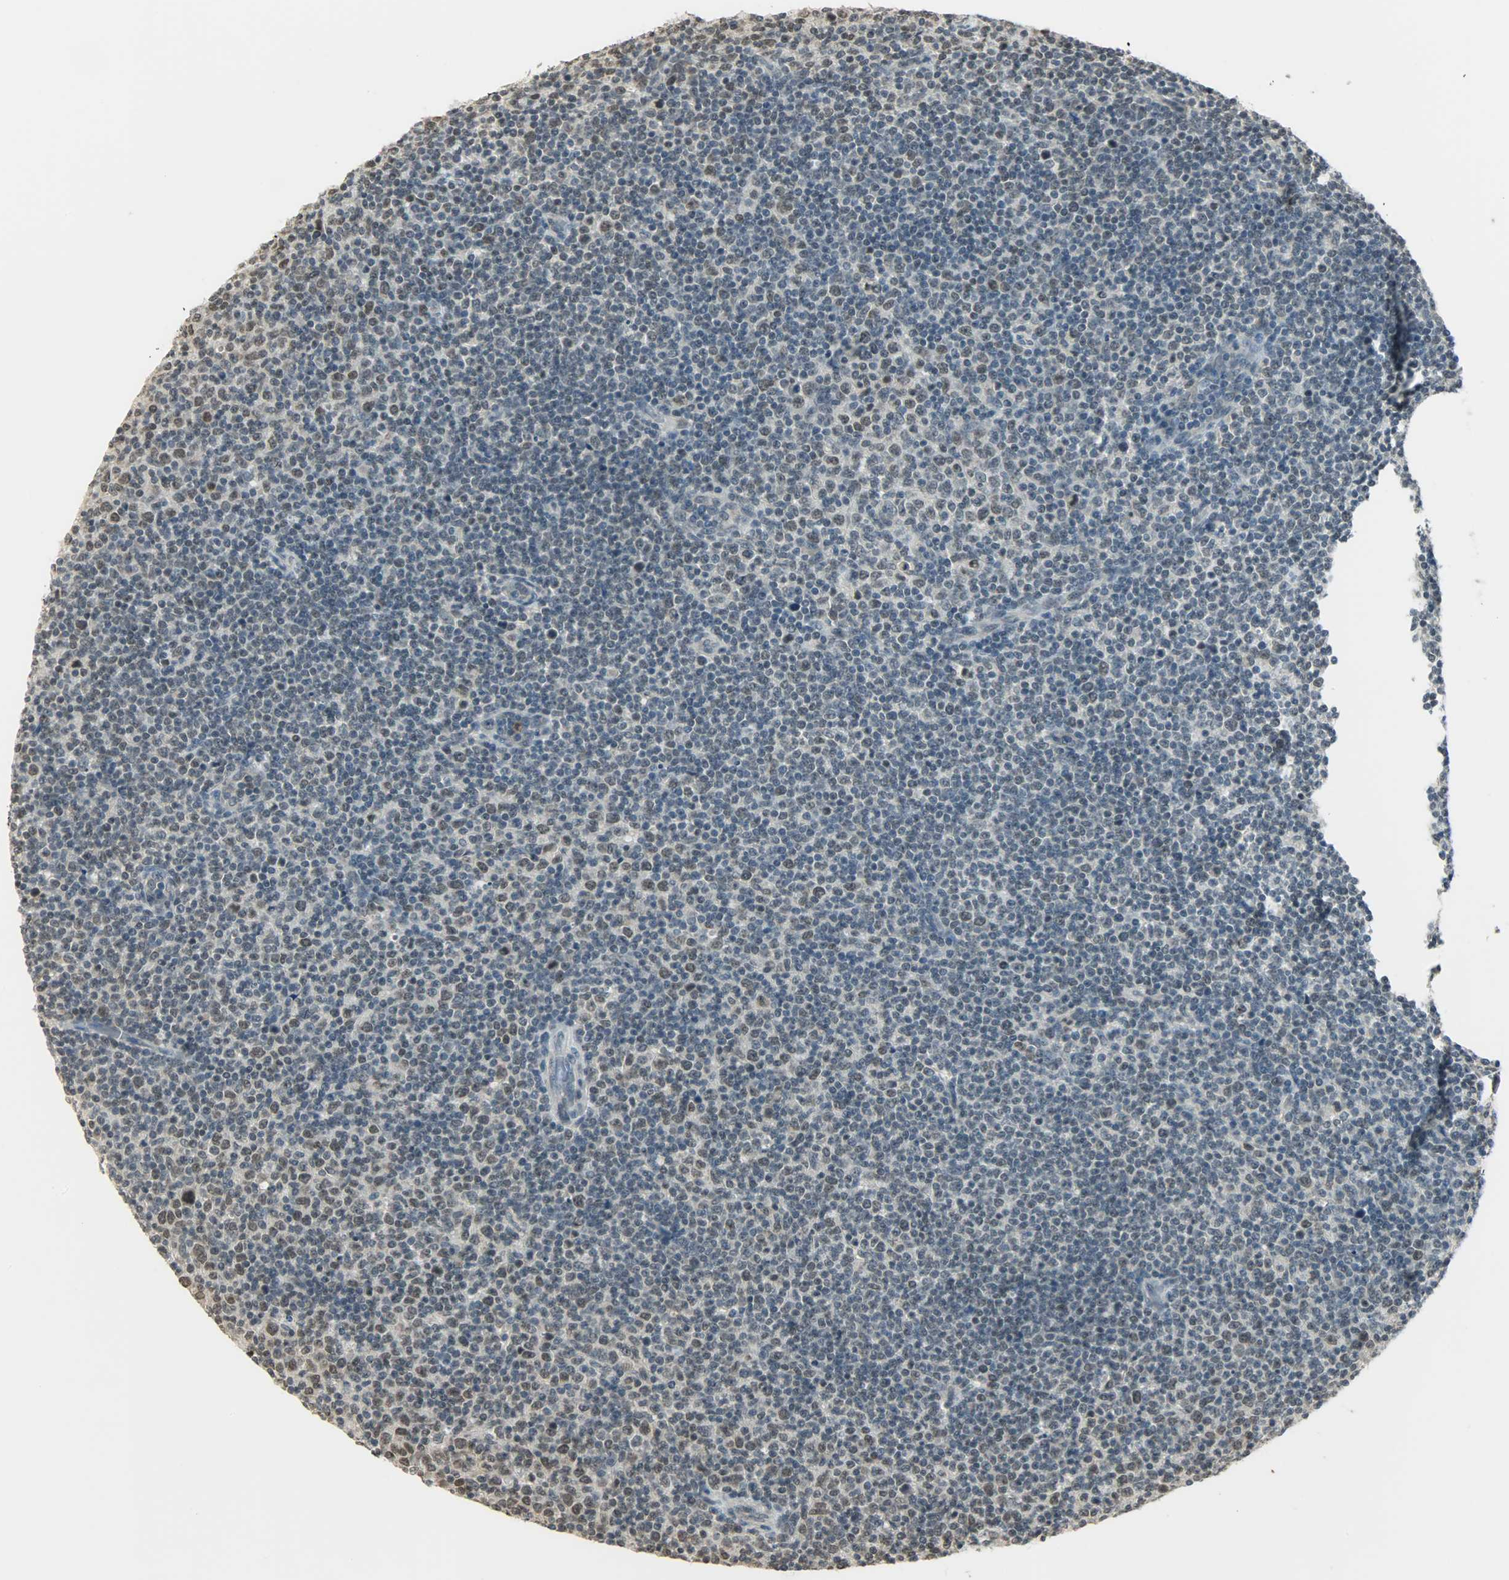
{"staining": {"intensity": "weak", "quantity": "<25%", "location": "nuclear"}, "tissue": "lymphoma", "cell_type": "Tumor cells", "image_type": "cancer", "snomed": [{"axis": "morphology", "description": "Malignant lymphoma, non-Hodgkin's type, Low grade"}, {"axis": "topography", "description": "Lymph node"}], "caption": "Human malignant lymphoma, non-Hodgkin's type (low-grade) stained for a protein using immunohistochemistry displays no expression in tumor cells.", "gene": "SMARCA5", "patient": {"sex": "male", "age": 70}}